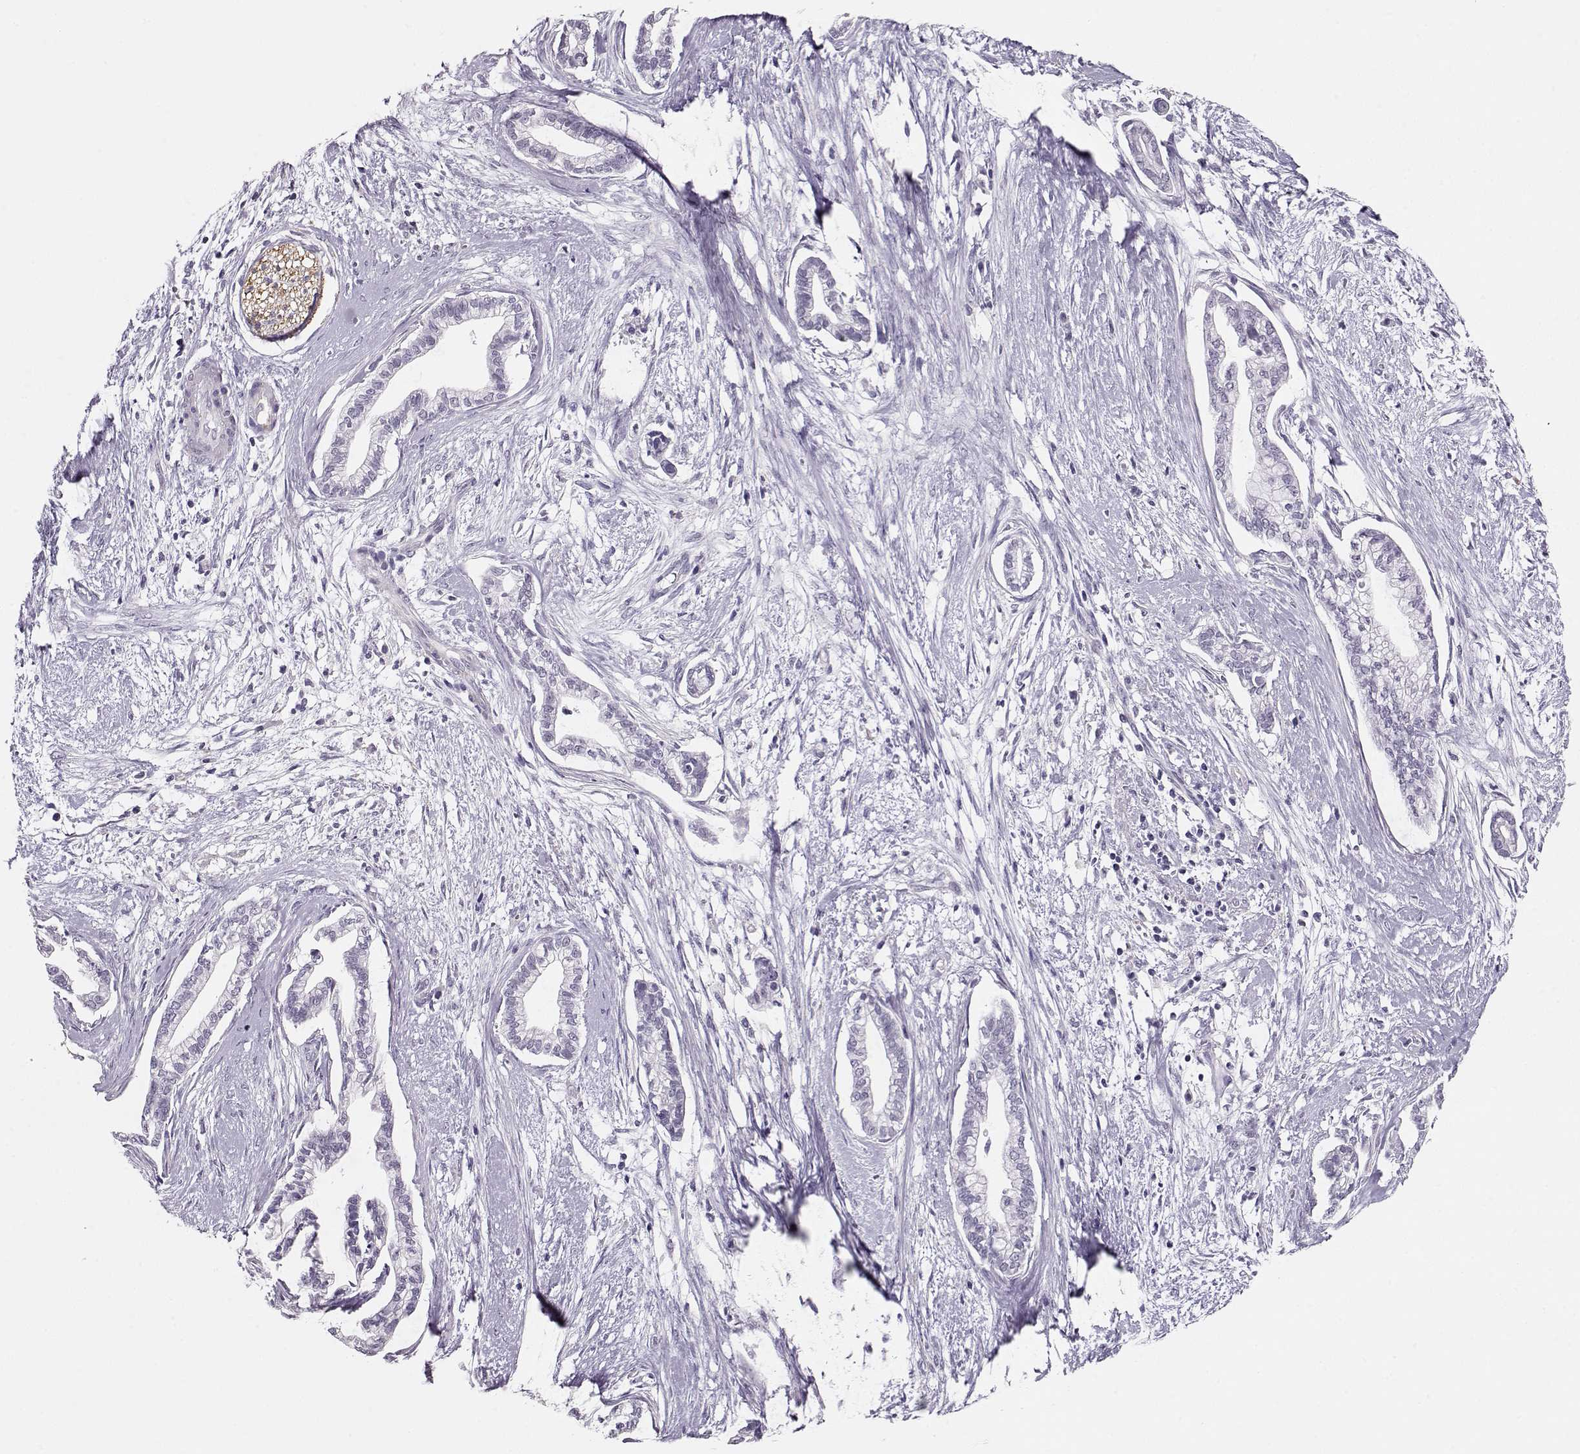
{"staining": {"intensity": "negative", "quantity": "none", "location": "none"}, "tissue": "cervical cancer", "cell_type": "Tumor cells", "image_type": "cancer", "snomed": [{"axis": "morphology", "description": "Adenocarcinoma, NOS"}, {"axis": "topography", "description": "Cervix"}], "caption": "Cervical adenocarcinoma was stained to show a protein in brown. There is no significant staining in tumor cells. (DAB immunohistochemistry (IHC), high magnification).", "gene": "RBM44", "patient": {"sex": "female", "age": 62}}